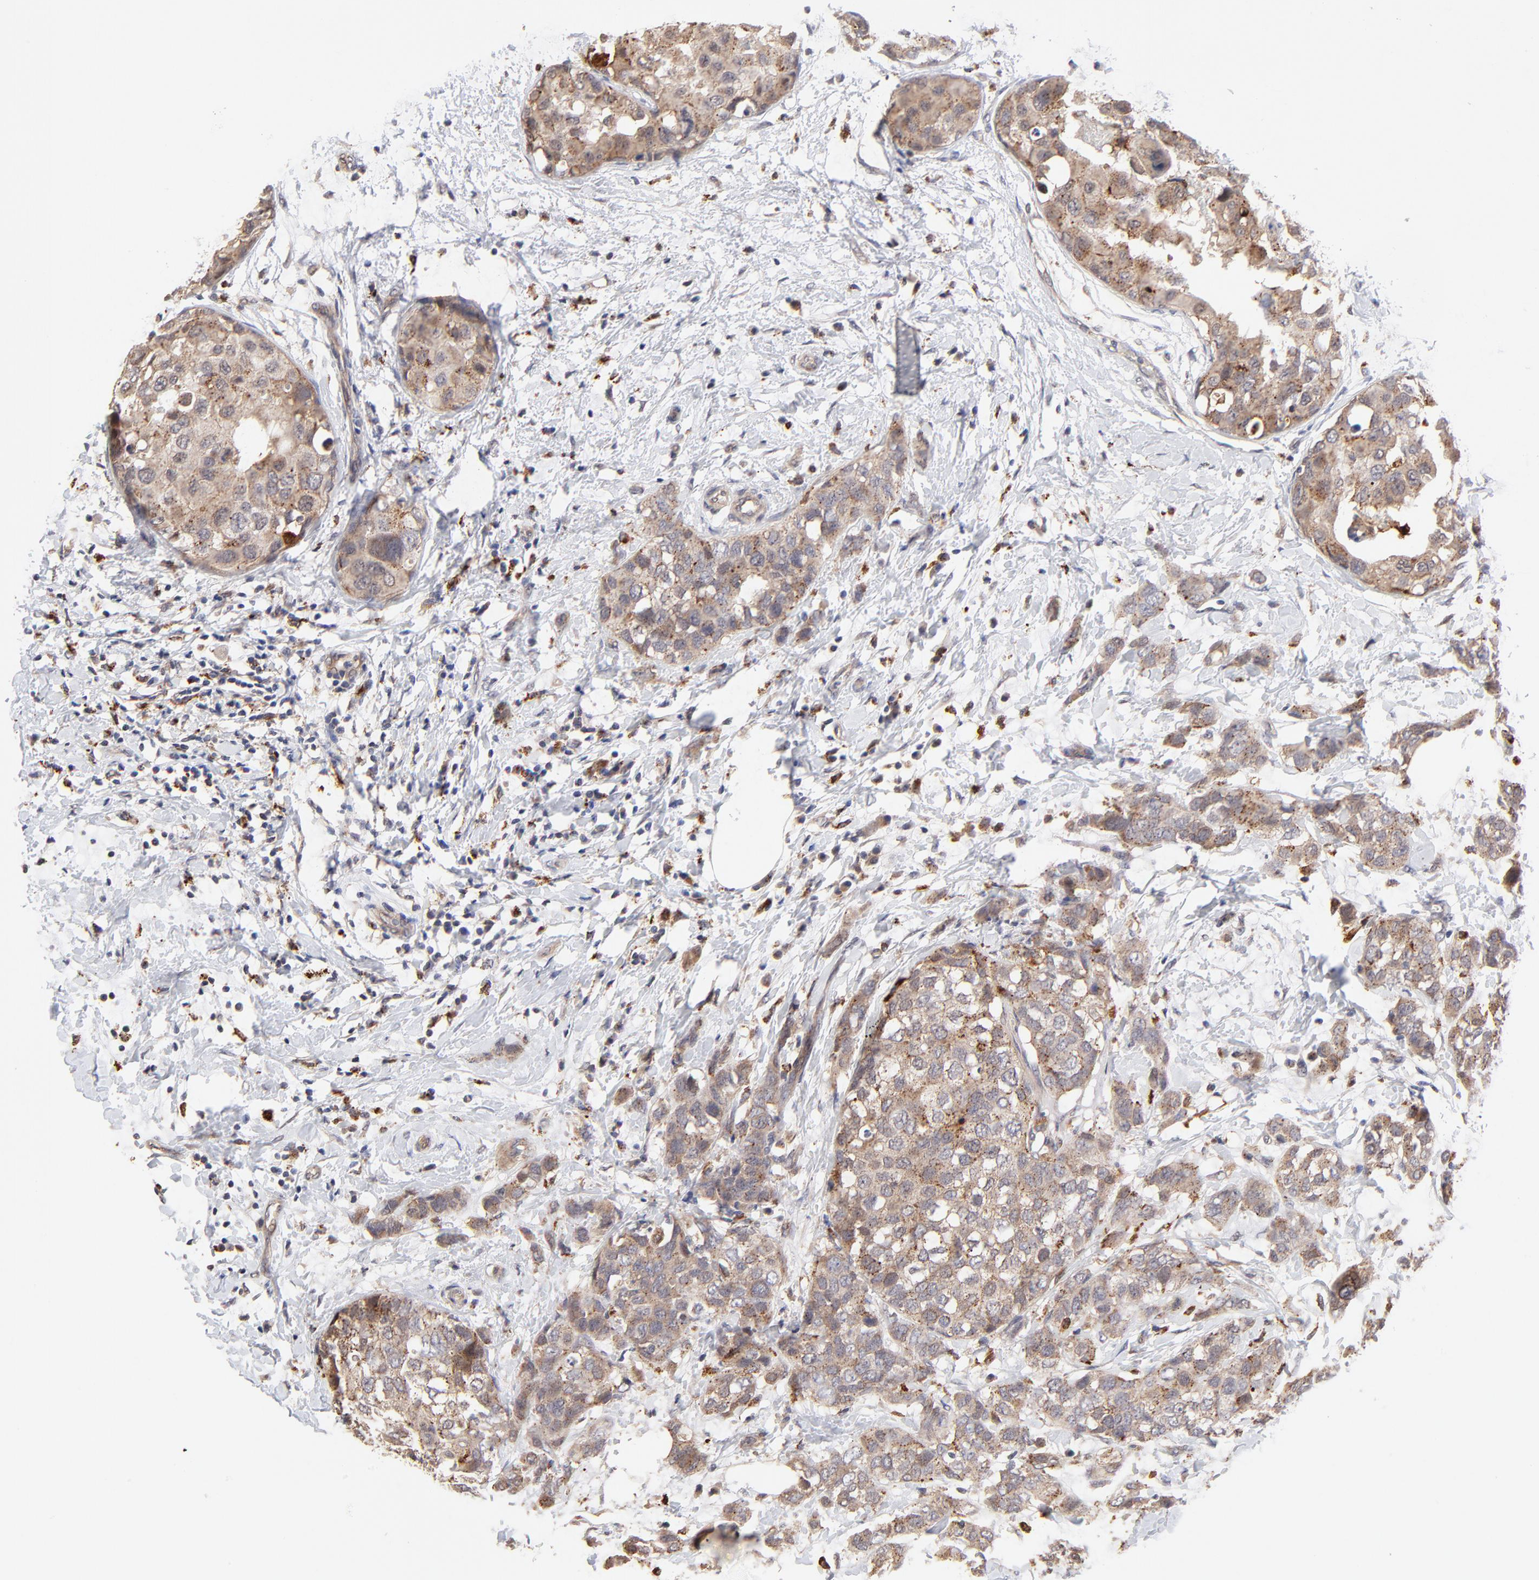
{"staining": {"intensity": "moderate", "quantity": ">75%", "location": "cytoplasmic/membranous"}, "tissue": "breast cancer", "cell_type": "Tumor cells", "image_type": "cancer", "snomed": [{"axis": "morphology", "description": "Normal tissue, NOS"}, {"axis": "morphology", "description": "Duct carcinoma"}, {"axis": "topography", "description": "Breast"}], "caption": "Human breast cancer (invasive ductal carcinoma) stained with a brown dye exhibits moderate cytoplasmic/membranous positive expression in about >75% of tumor cells.", "gene": "PDE4B", "patient": {"sex": "female", "age": 50}}